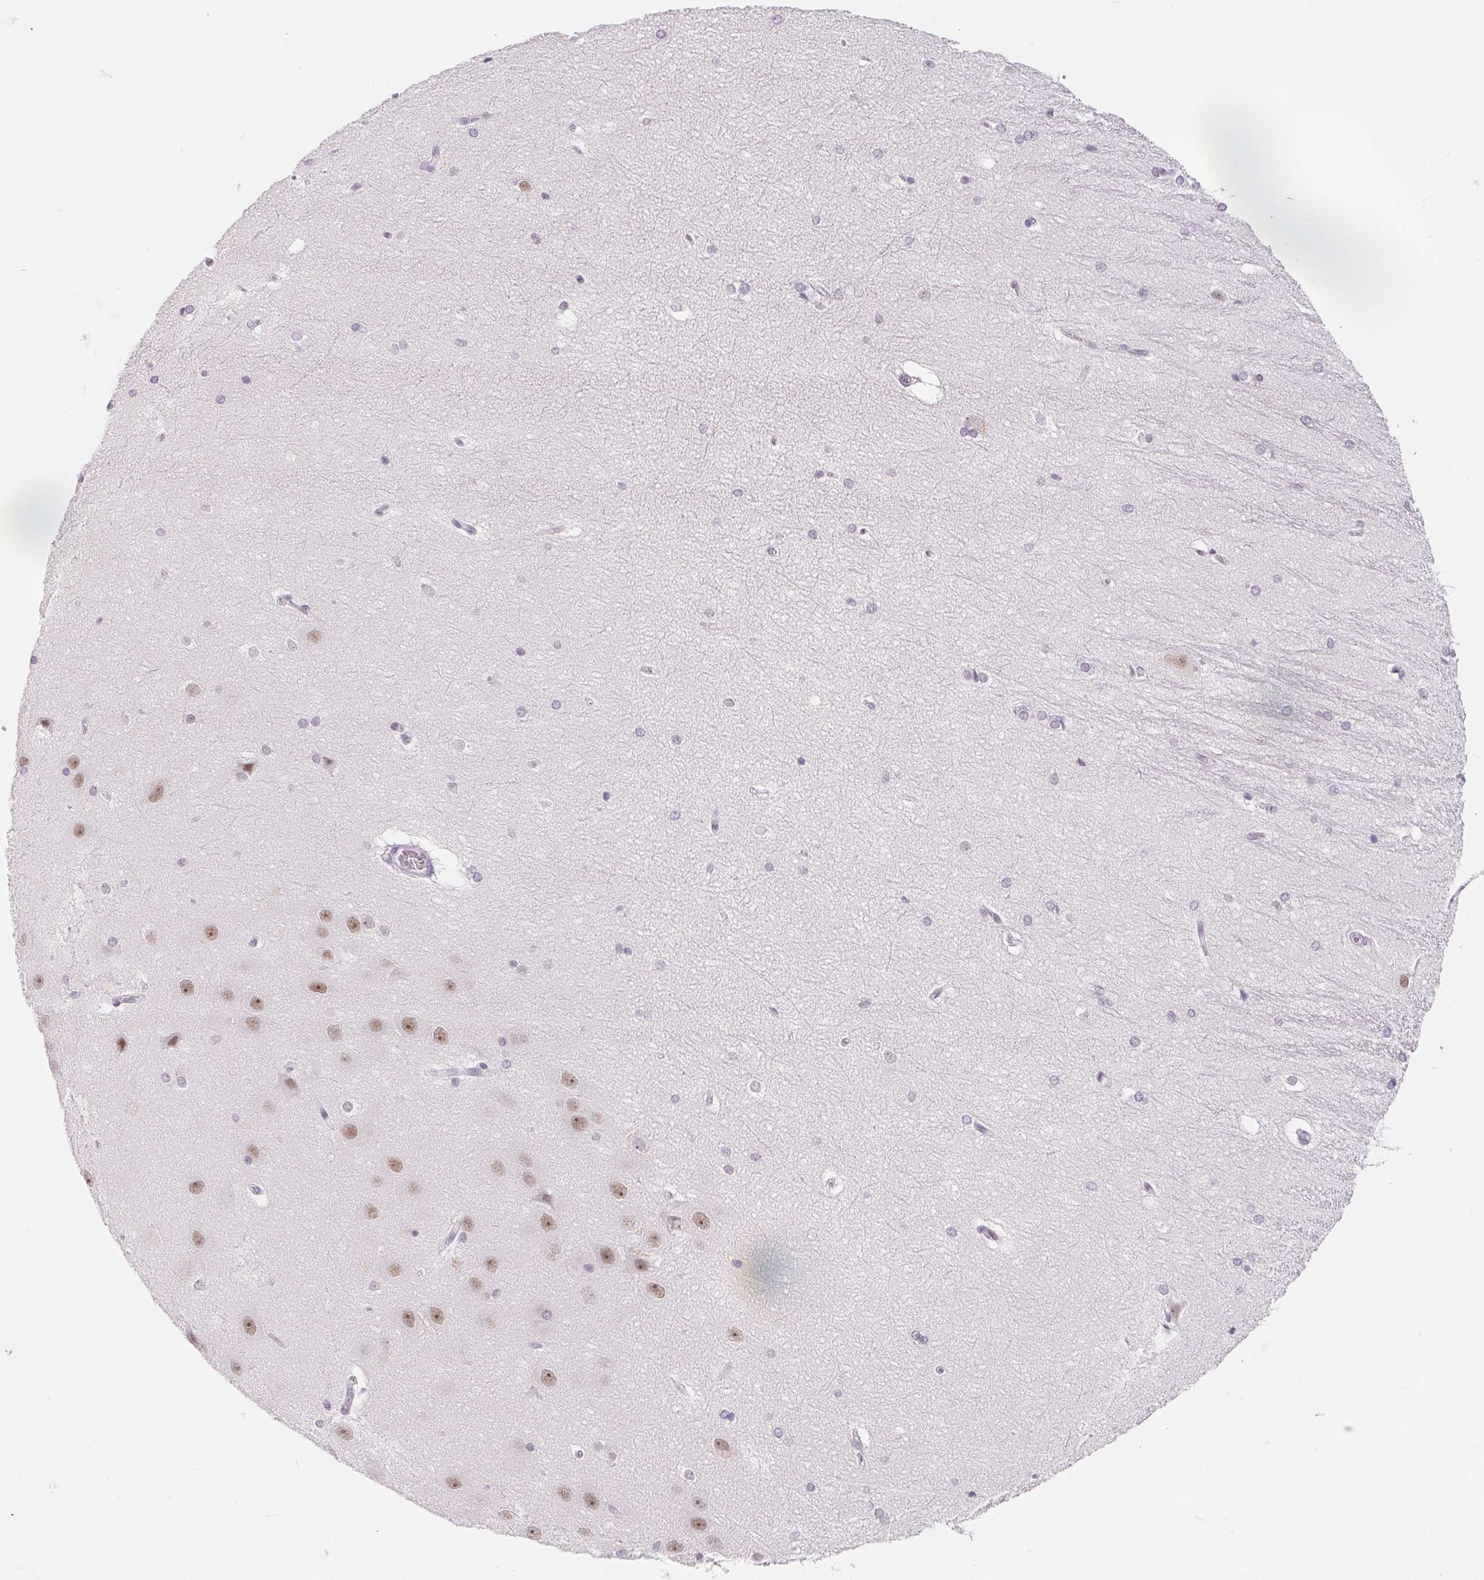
{"staining": {"intensity": "negative", "quantity": "none", "location": "none"}, "tissue": "hippocampus", "cell_type": "Glial cells", "image_type": "normal", "snomed": [{"axis": "morphology", "description": "Normal tissue, NOS"}, {"axis": "topography", "description": "Cerebral cortex"}, {"axis": "topography", "description": "Hippocampus"}], "caption": "This image is of normal hippocampus stained with immunohistochemistry (IHC) to label a protein in brown with the nuclei are counter-stained blue. There is no positivity in glial cells. Brightfield microscopy of IHC stained with DAB (3,3'-diaminobenzidine) (brown) and hematoxylin (blue), captured at high magnification.", "gene": "ZIC4", "patient": {"sex": "female", "age": 19}}